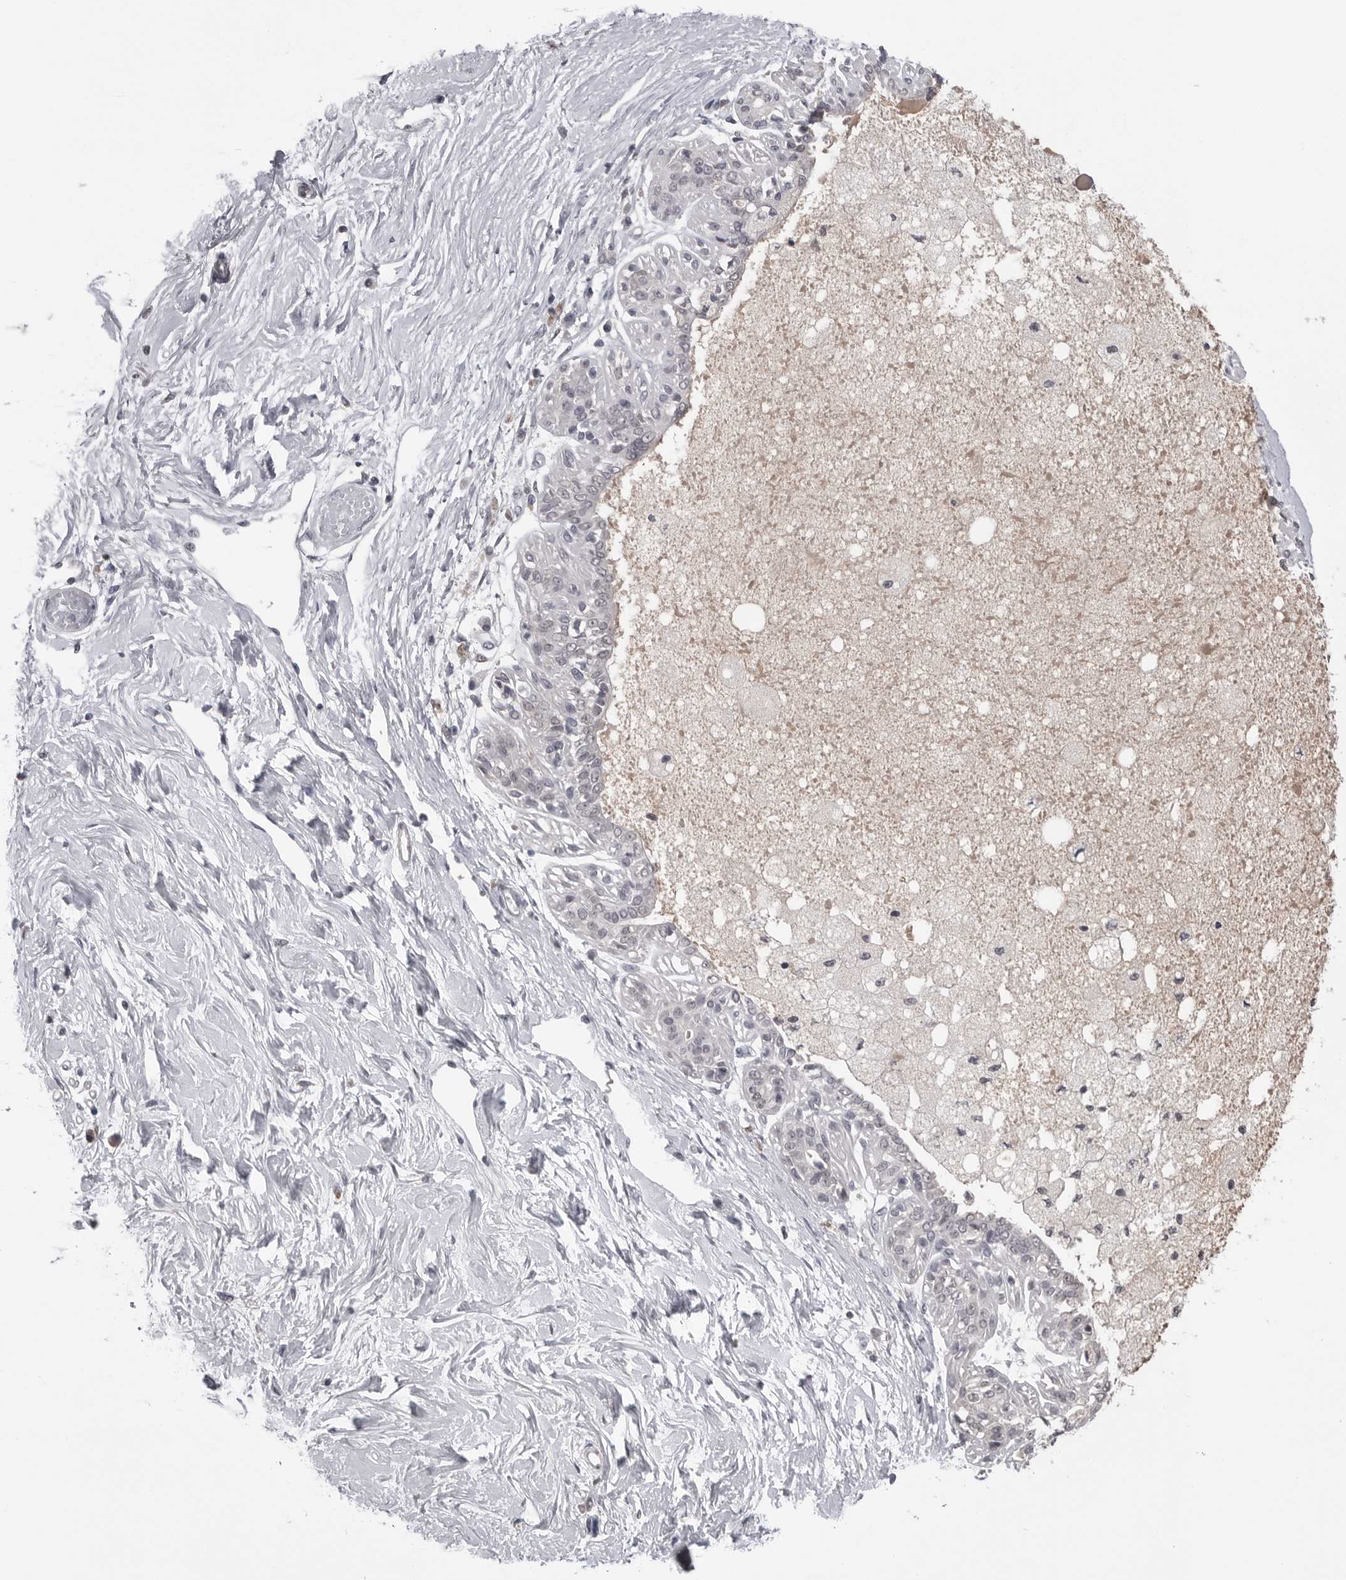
{"staining": {"intensity": "negative", "quantity": "none", "location": "none"}, "tissue": "breast", "cell_type": "Adipocytes", "image_type": "normal", "snomed": [{"axis": "morphology", "description": "Normal tissue, NOS"}, {"axis": "topography", "description": "Breast"}], "caption": "Protein analysis of normal breast exhibits no significant positivity in adipocytes. The staining is performed using DAB (3,3'-diaminobenzidine) brown chromogen with nuclei counter-stained in using hematoxylin.", "gene": "DLG2", "patient": {"sex": "female", "age": 45}}